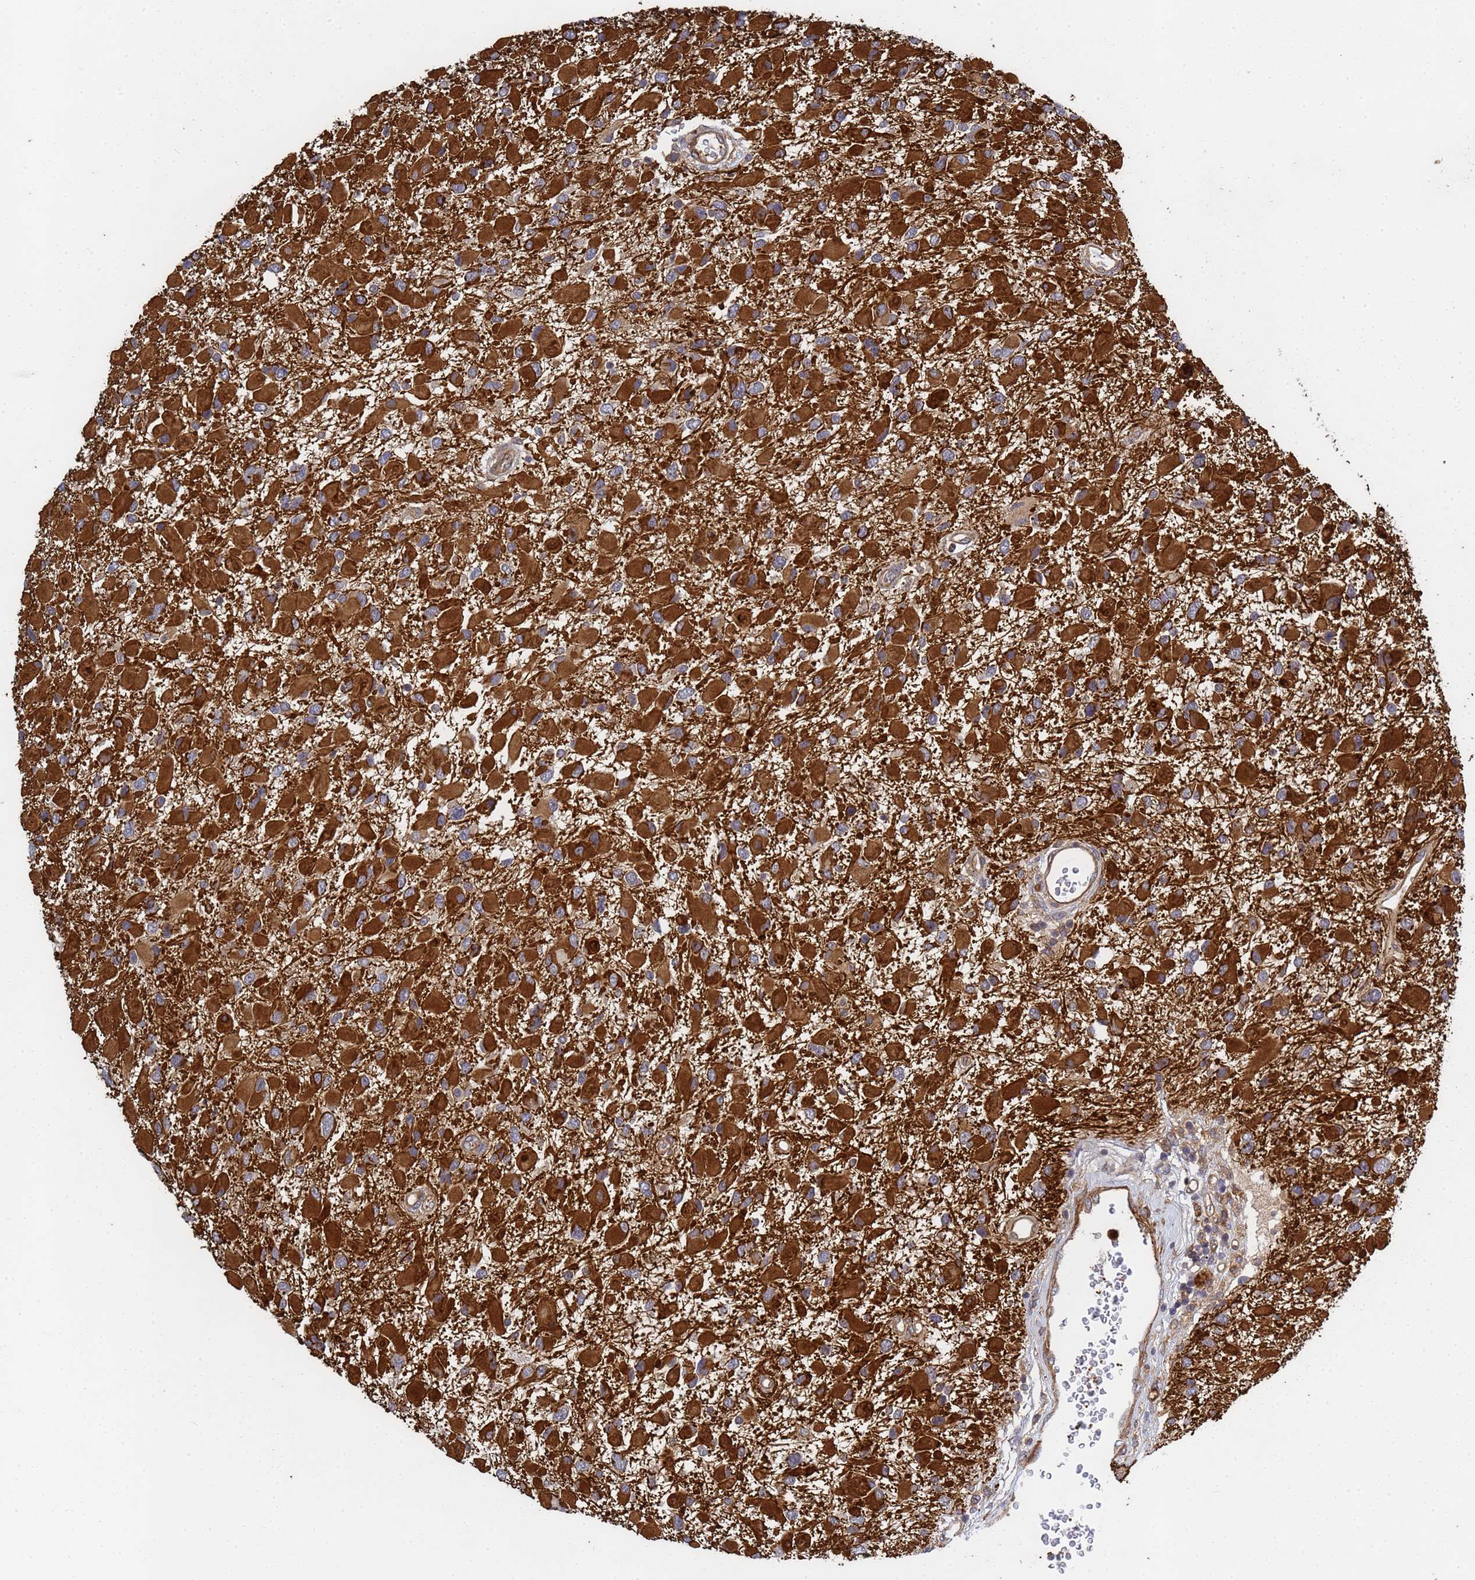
{"staining": {"intensity": "strong", "quantity": ">75%", "location": "cytoplasmic/membranous"}, "tissue": "glioma", "cell_type": "Tumor cells", "image_type": "cancer", "snomed": [{"axis": "morphology", "description": "Glioma, malignant, High grade"}, {"axis": "topography", "description": "Brain"}], "caption": "Tumor cells display high levels of strong cytoplasmic/membranous expression in approximately >75% of cells in malignant glioma (high-grade).", "gene": "C8orf34", "patient": {"sex": "male", "age": 53}}